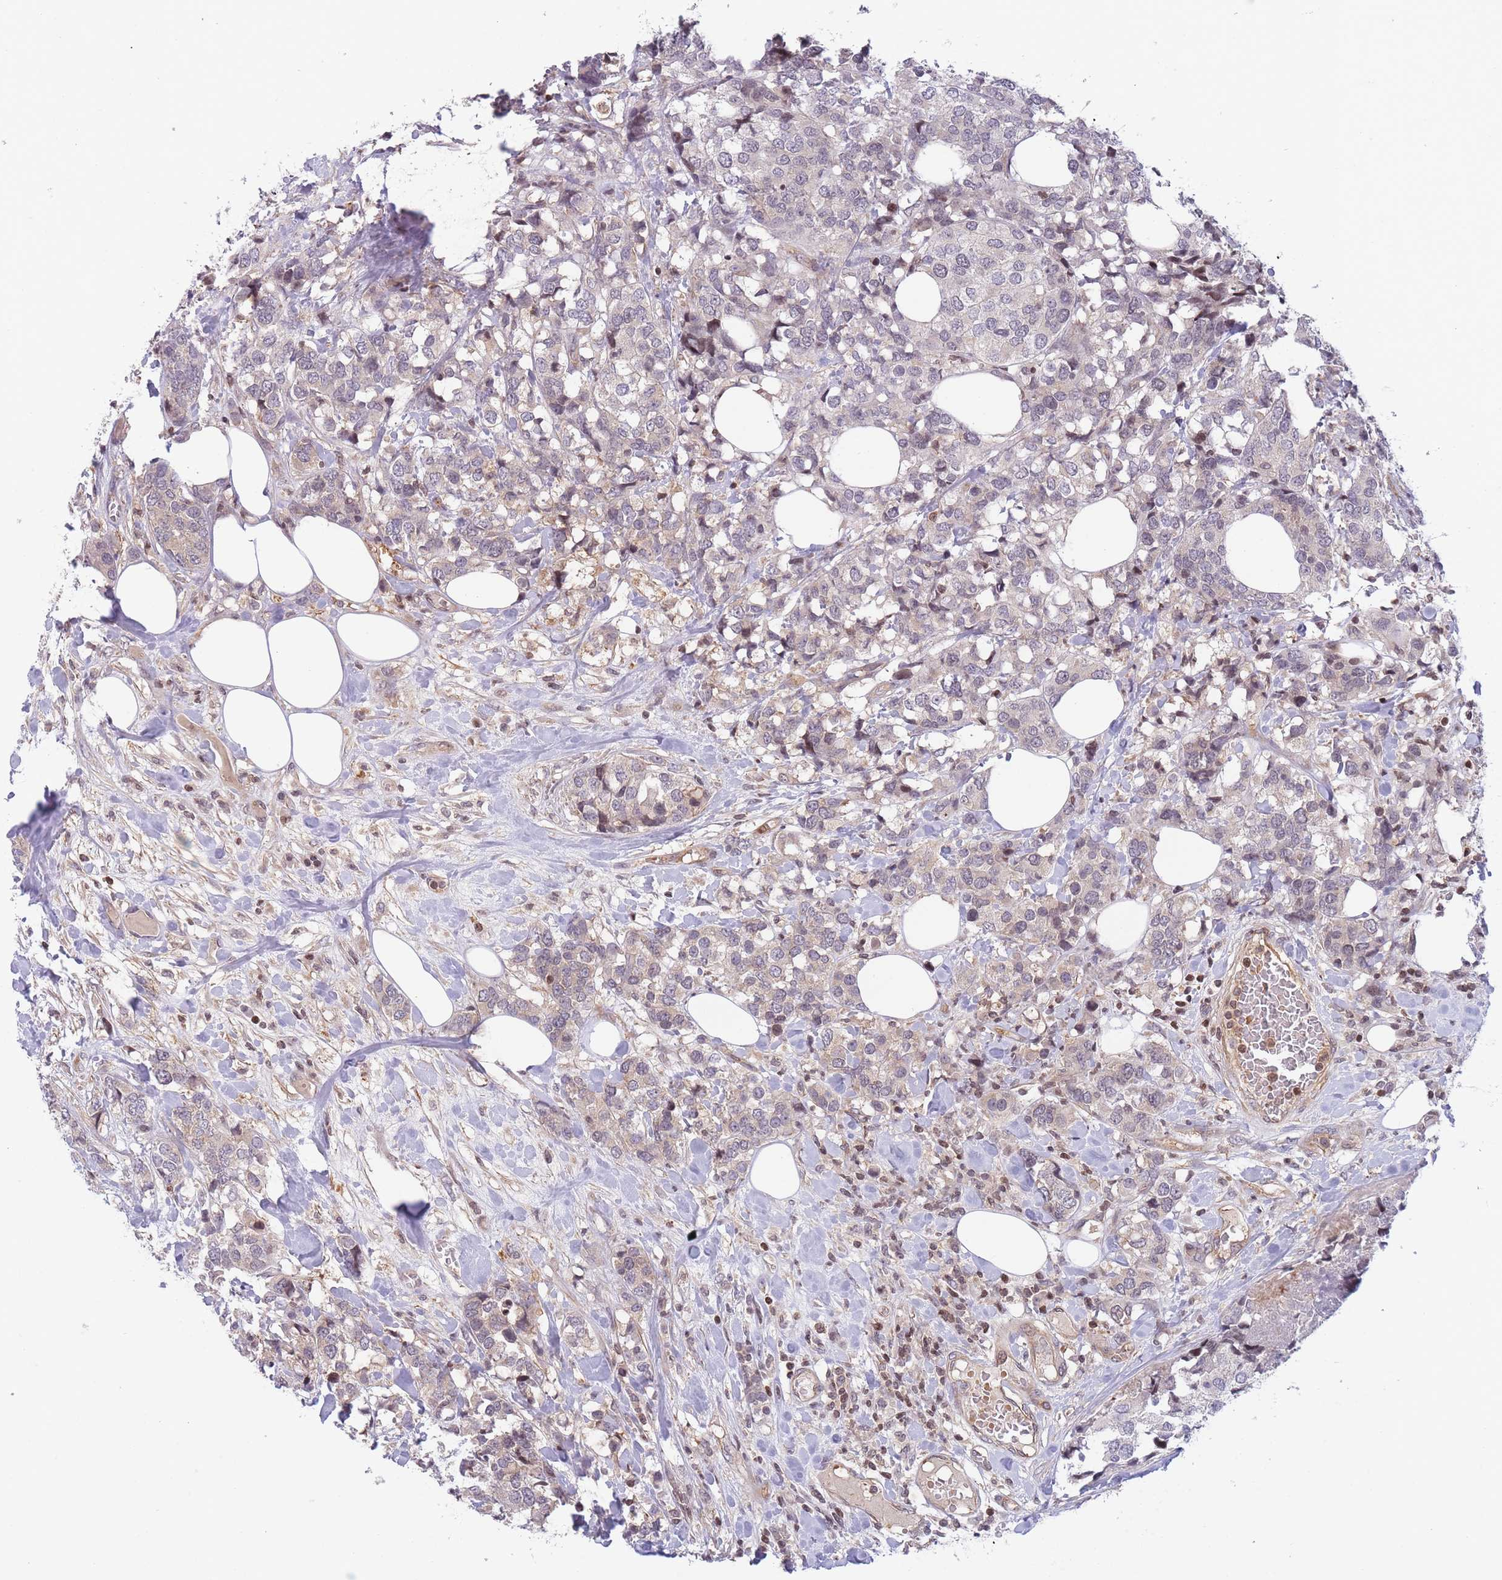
{"staining": {"intensity": "negative", "quantity": "none", "location": "none"}, "tissue": "breast cancer", "cell_type": "Tumor cells", "image_type": "cancer", "snomed": [{"axis": "morphology", "description": "Lobular carcinoma"}, {"axis": "topography", "description": "Breast"}], "caption": "DAB immunohistochemical staining of human breast cancer reveals no significant staining in tumor cells.", "gene": "SLC35F5", "patient": {"sex": "female", "age": 59}}